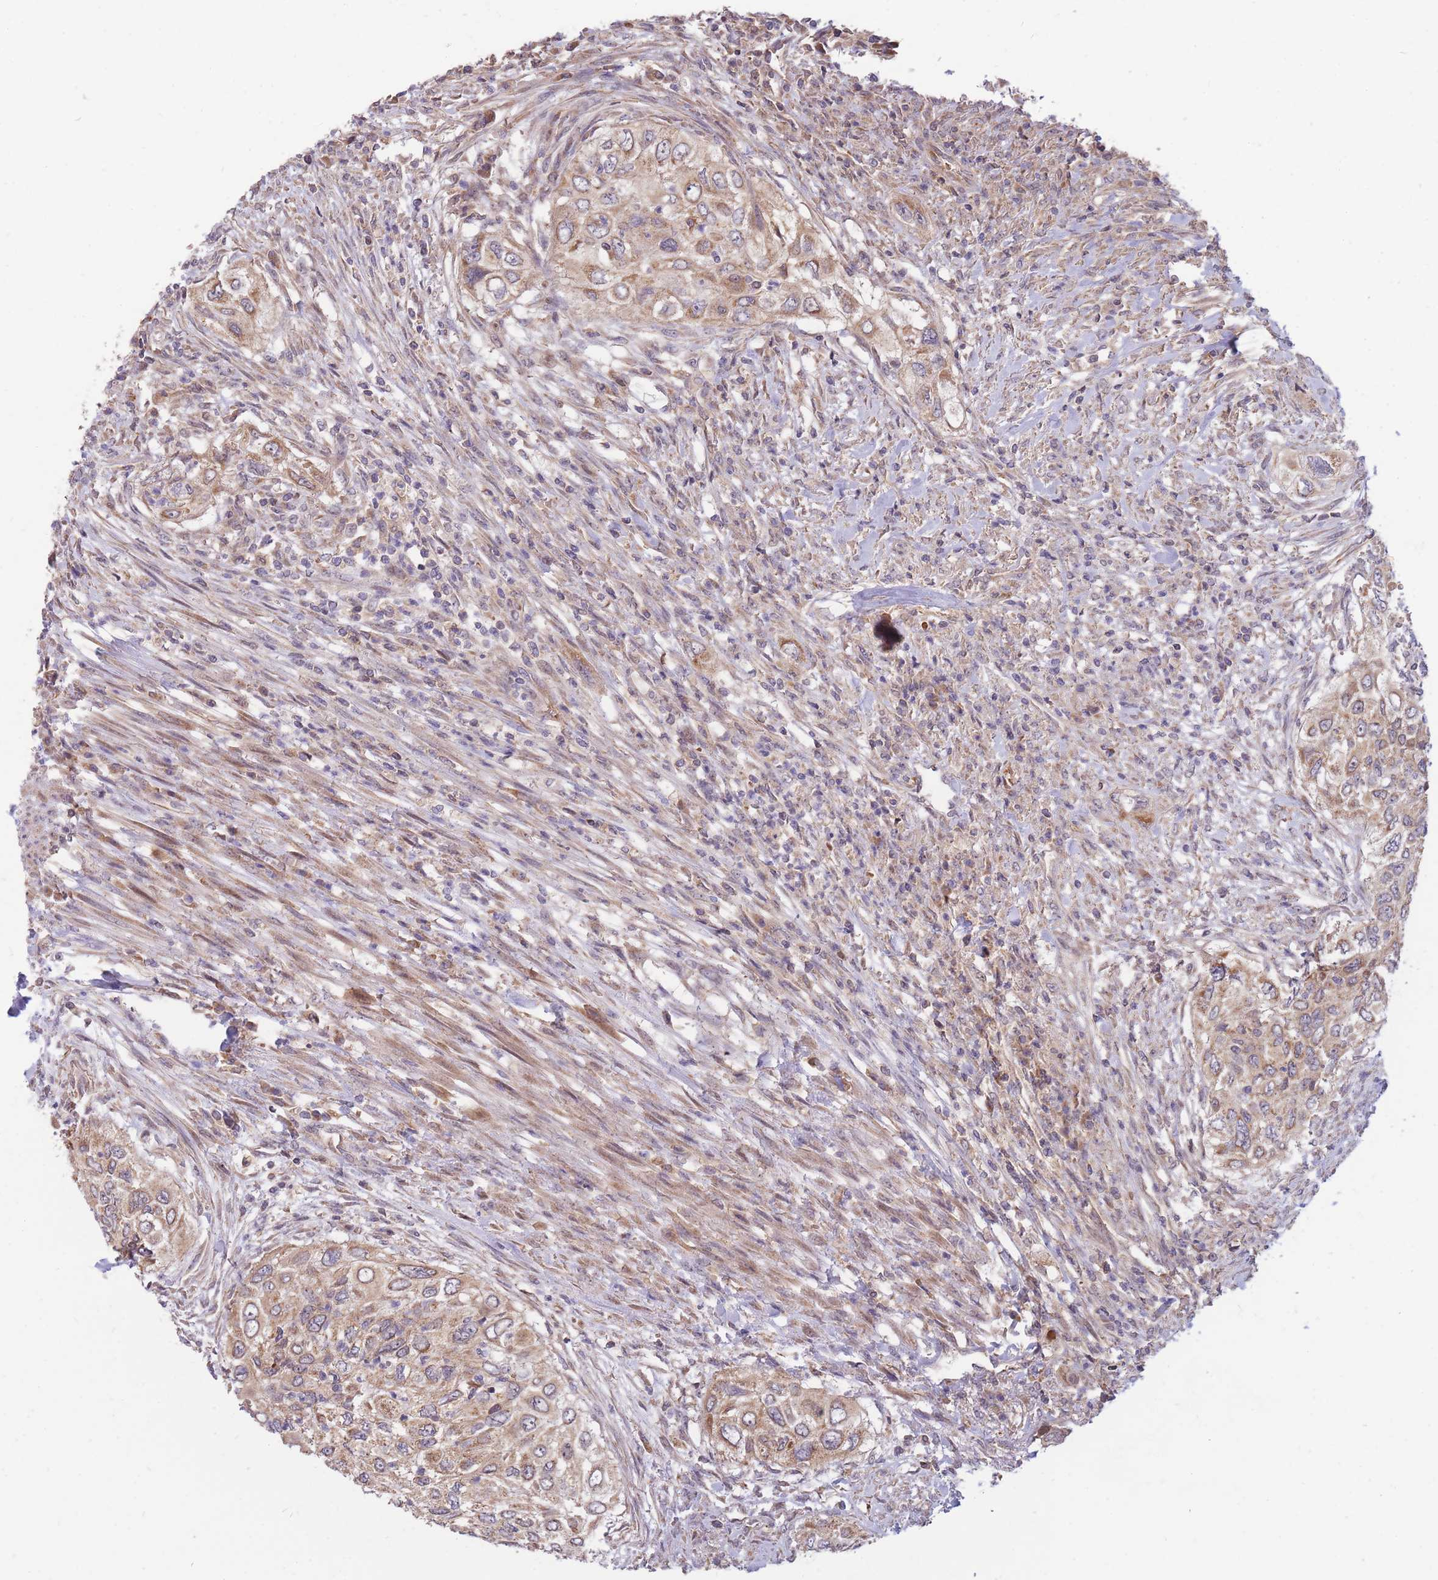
{"staining": {"intensity": "moderate", "quantity": ">75%", "location": "cytoplasmic/membranous"}, "tissue": "urothelial cancer", "cell_type": "Tumor cells", "image_type": "cancer", "snomed": [{"axis": "morphology", "description": "Urothelial carcinoma, High grade"}, {"axis": "topography", "description": "Urinary bladder"}], "caption": "This is a micrograph of immunohistochemistry (IHC) staining of urothelial cancer, which shows moderate staining in the cytoplasmic/membranous of tumor cells.", "gene": "PTPMT1", "patient": {"sex": "female", "age": 60}}